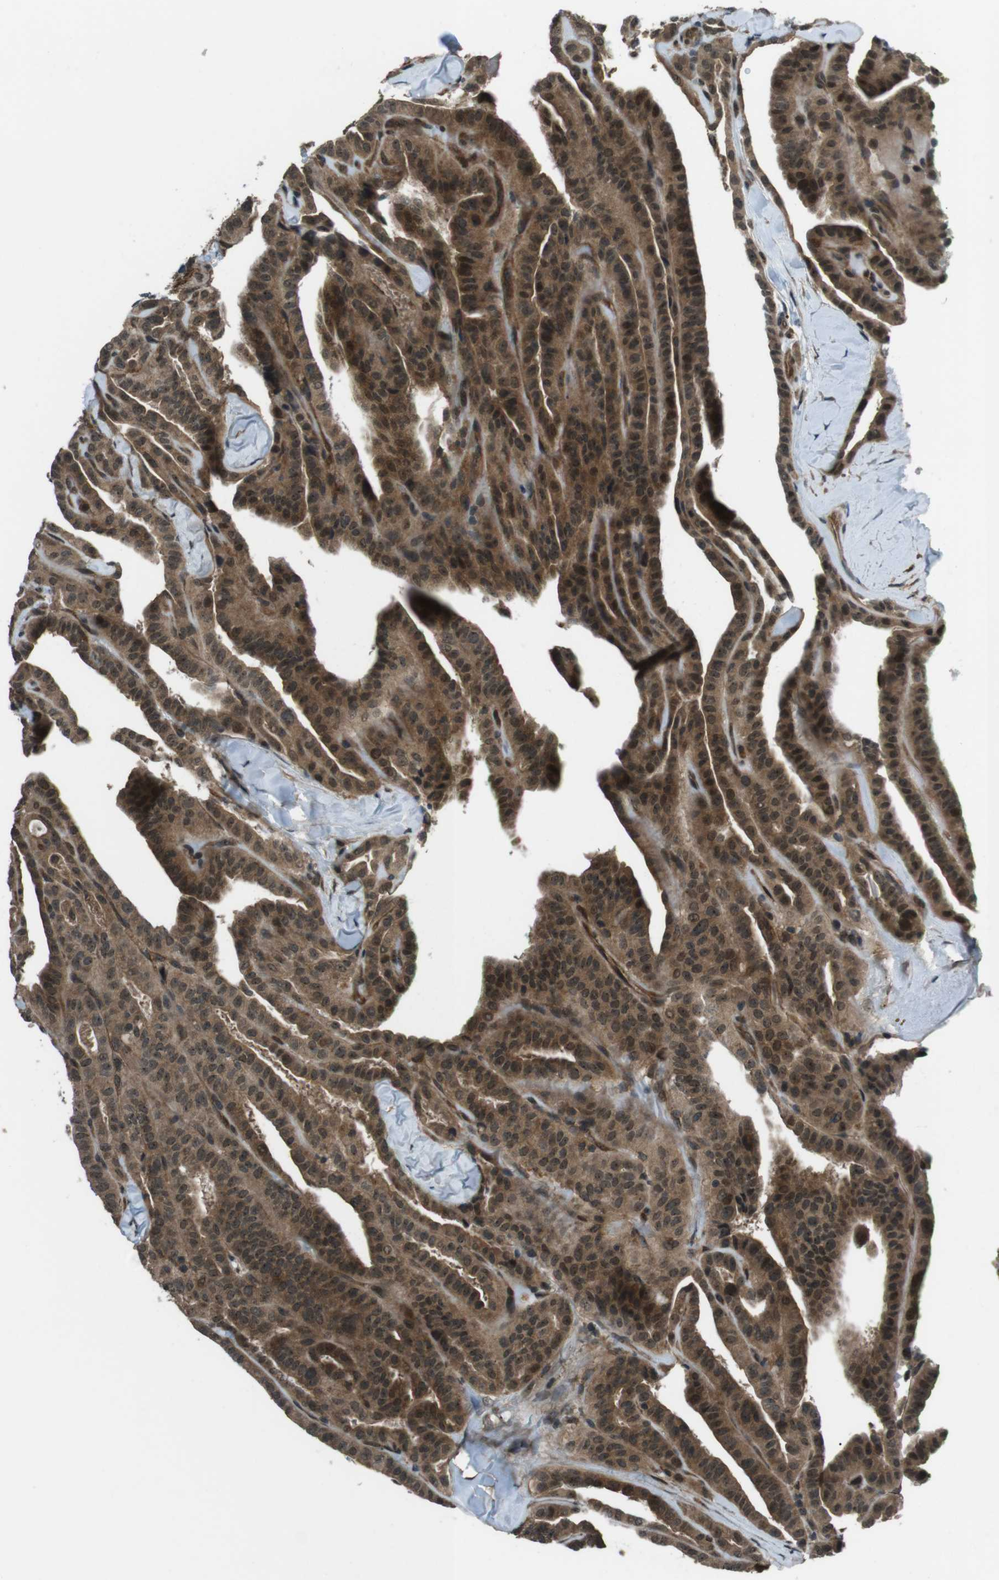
{"staining": {"intensity": "strong", "quantity": ">75%", "location": "cytoplasmic/membranous,nuclear"}, "tissue": "thyroid cancer", "cell_type": "Tumor cells", "image_type": "cancer", "snomed": [{"axis": "morphology", "description": "Papillary adenocarcinoma, NOS"}, {"axis": "topography", "description": "Thyroid gland"}], "caption": "A brown stain shows strong cytoplasmic/membranous and nuclear positivity of a protein in papillary adenocarcinoma (thyroid) tumor cells.", "gene": "TIAM2", "patient": {"sex": "male", "age": 77}}